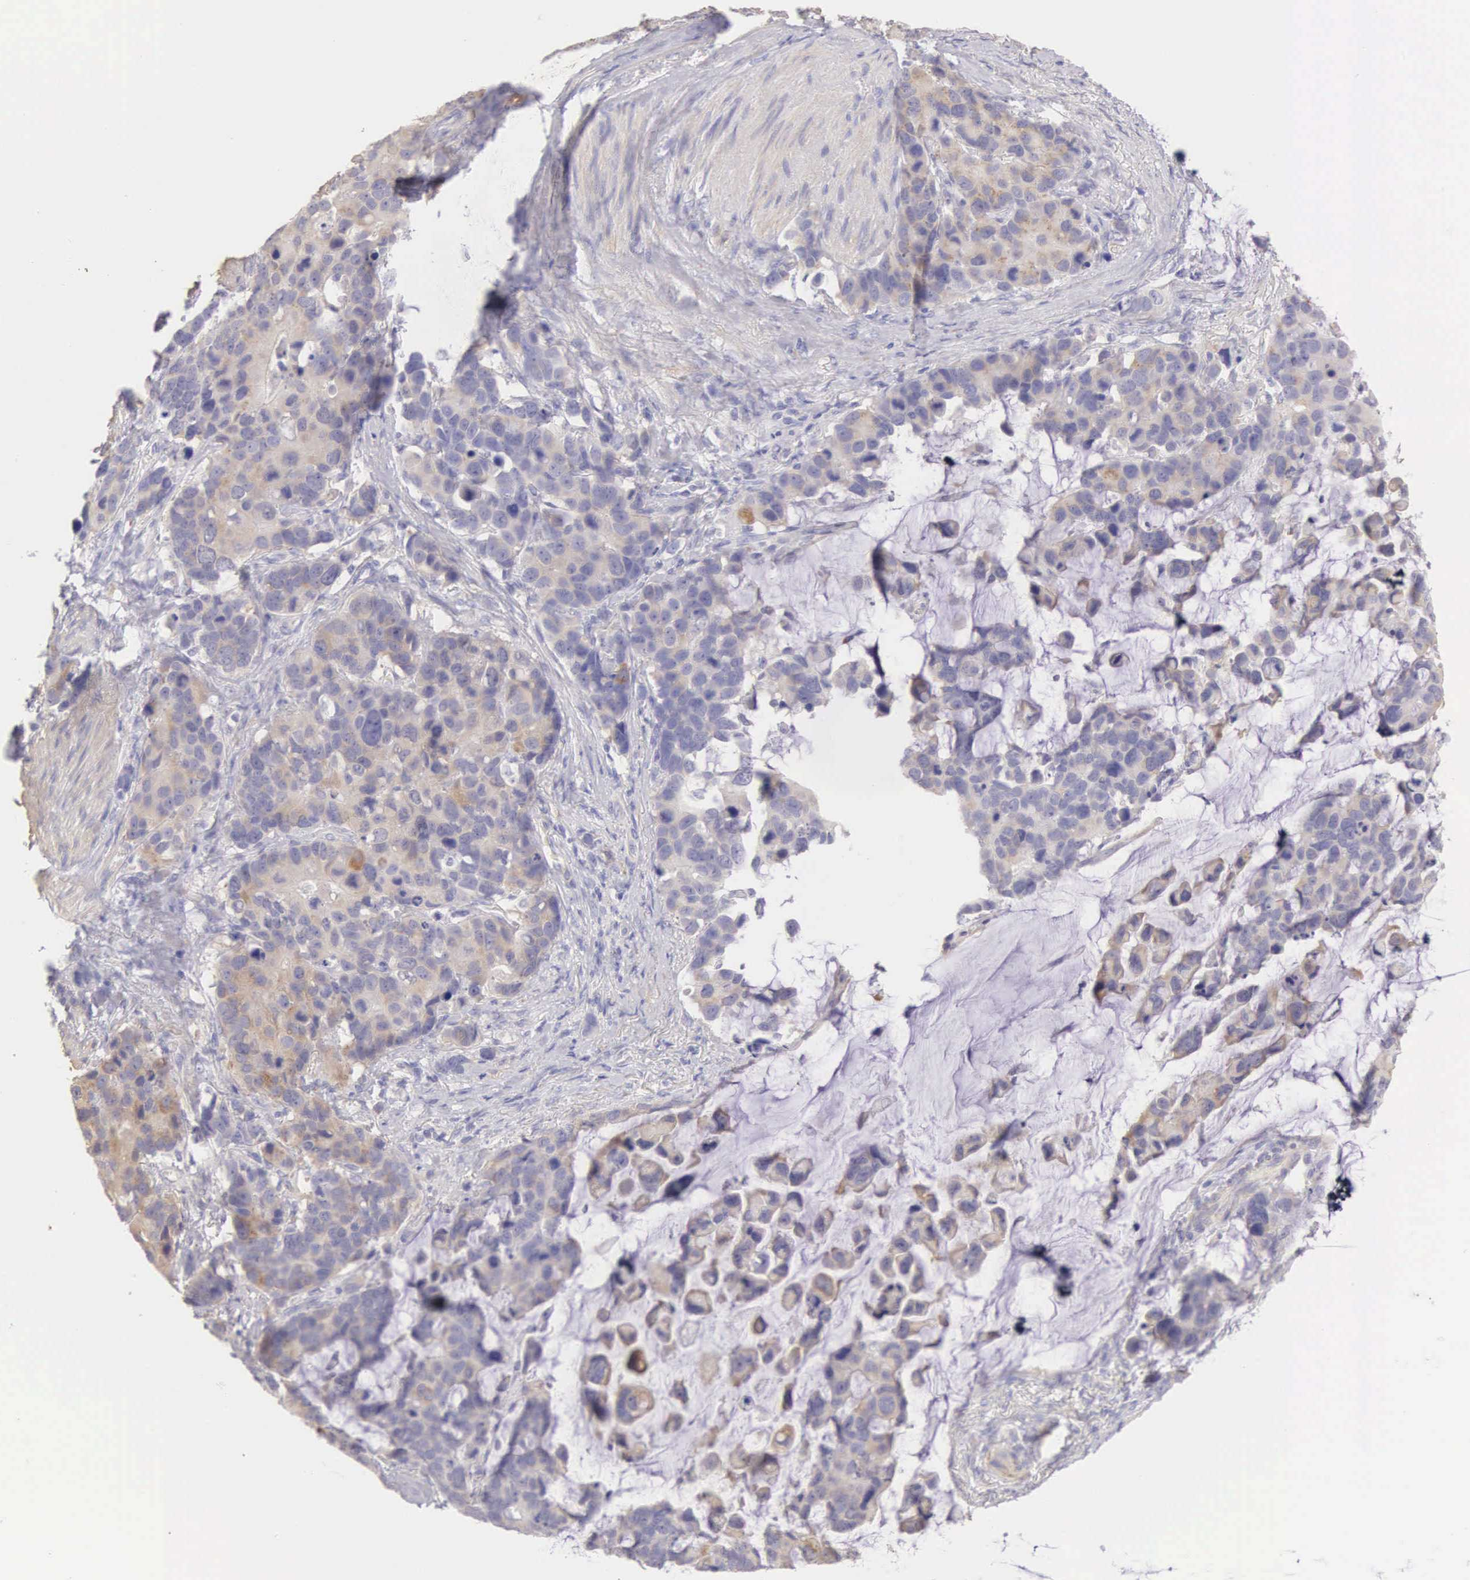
{"staining": {"intensity": "weak", "quantity": "<25%", "location": "cytoplasmic/membranous"}, "tissue": "stomach cancer", "cell_type": "Tumor cells", "image_type": "cancer", "snomed": [{"axis": "morphology", "description": "Adenocarcinoma, NOS"}, {"axis": "topography", "description": "Stomach, upper"}], "caption": "Tumor cells show no significant staining in adenocarcinoma (stomach).", "gene": "ARFGAP3", "patient": {"sex": "male", "age": 71}}